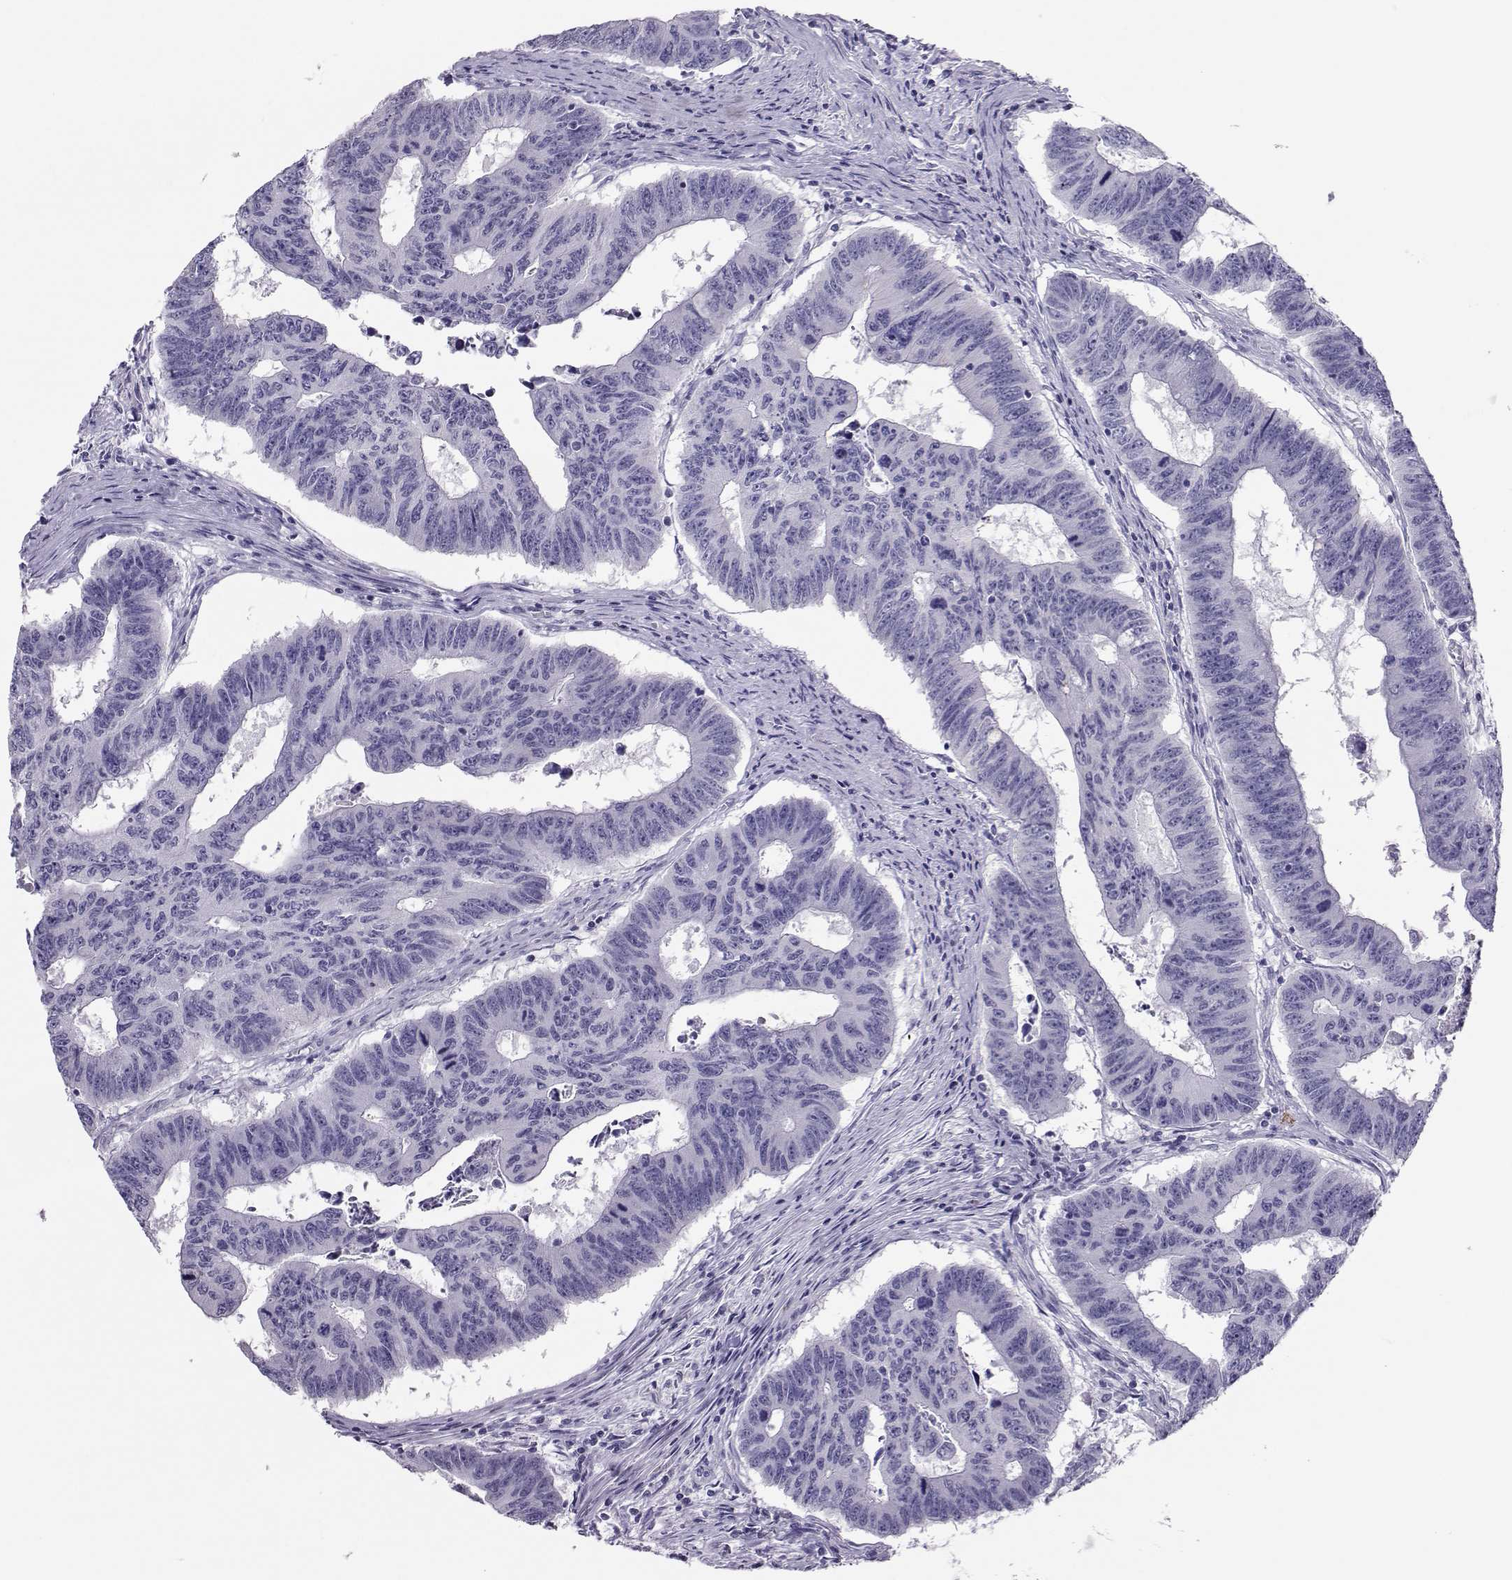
{"staining": {"intensity": "negative", "quantity": "none", "location": "none"}, "tissue": "colorectal cancer", "cell_type": "Tumor cells", "image_type": "cancer", "snomed": [{"axis": "morphology", "description": "Adenocarcinoma, NOS"}, {"axis": "topography", "description": "Appendix"}, {"axis": "topography", "description": "Colon"}, {"axis": "topography", "description": "Cecum"}, {"axis": "topography", "description": "Colon asc"}], "caption": "Immunohistochemical staining of colorectal cancer displays no significant positivity in tumor cells. (Immunohistochemistry, brightfield microscopy, high magnification).", "gene": "TRPM7", "patient": {"sex": "female", "age": 85}}